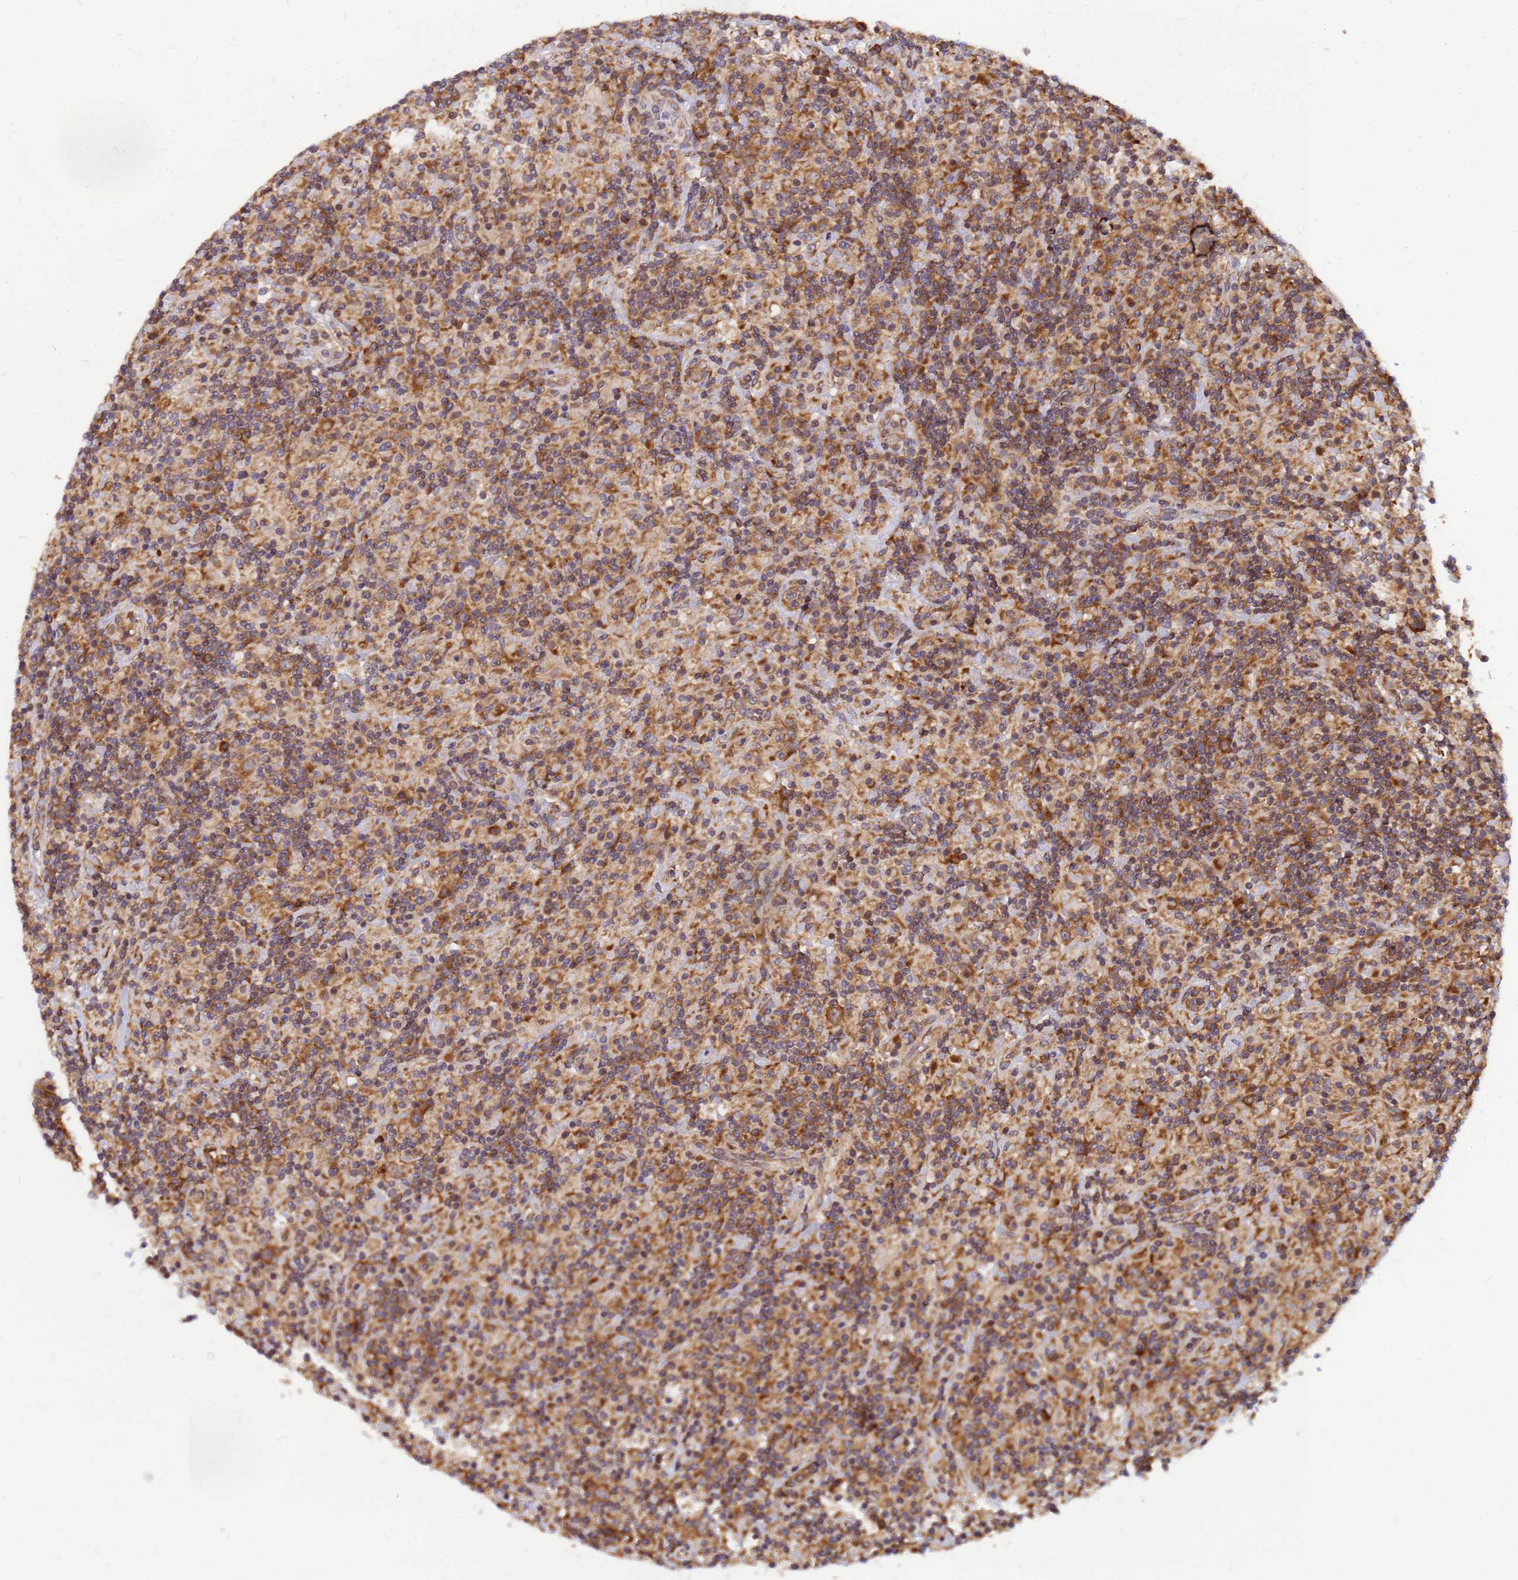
{"staining": {"intensity": "moderate", "quantity": ">75%", "location": "cytoplasmic/membranous"}, "tissue": "lymphoma", "cell_type": "Tumor cells", "image_type": "cancer", "snomed": [{"axis": "morphology", "description": "Hodgkin's disease, NOS"}, {"axis": "topography", "description": "Lymph node"}], "caption": "A brown stain highlights moderate cytoplasmic/membranous positivity of a protein in lymphoma tumor cells. The protein is shown in brown color, while the nuclei are stained blue.", "gene": "RPL8", "patient": {"sex": "male", "age": 70}}